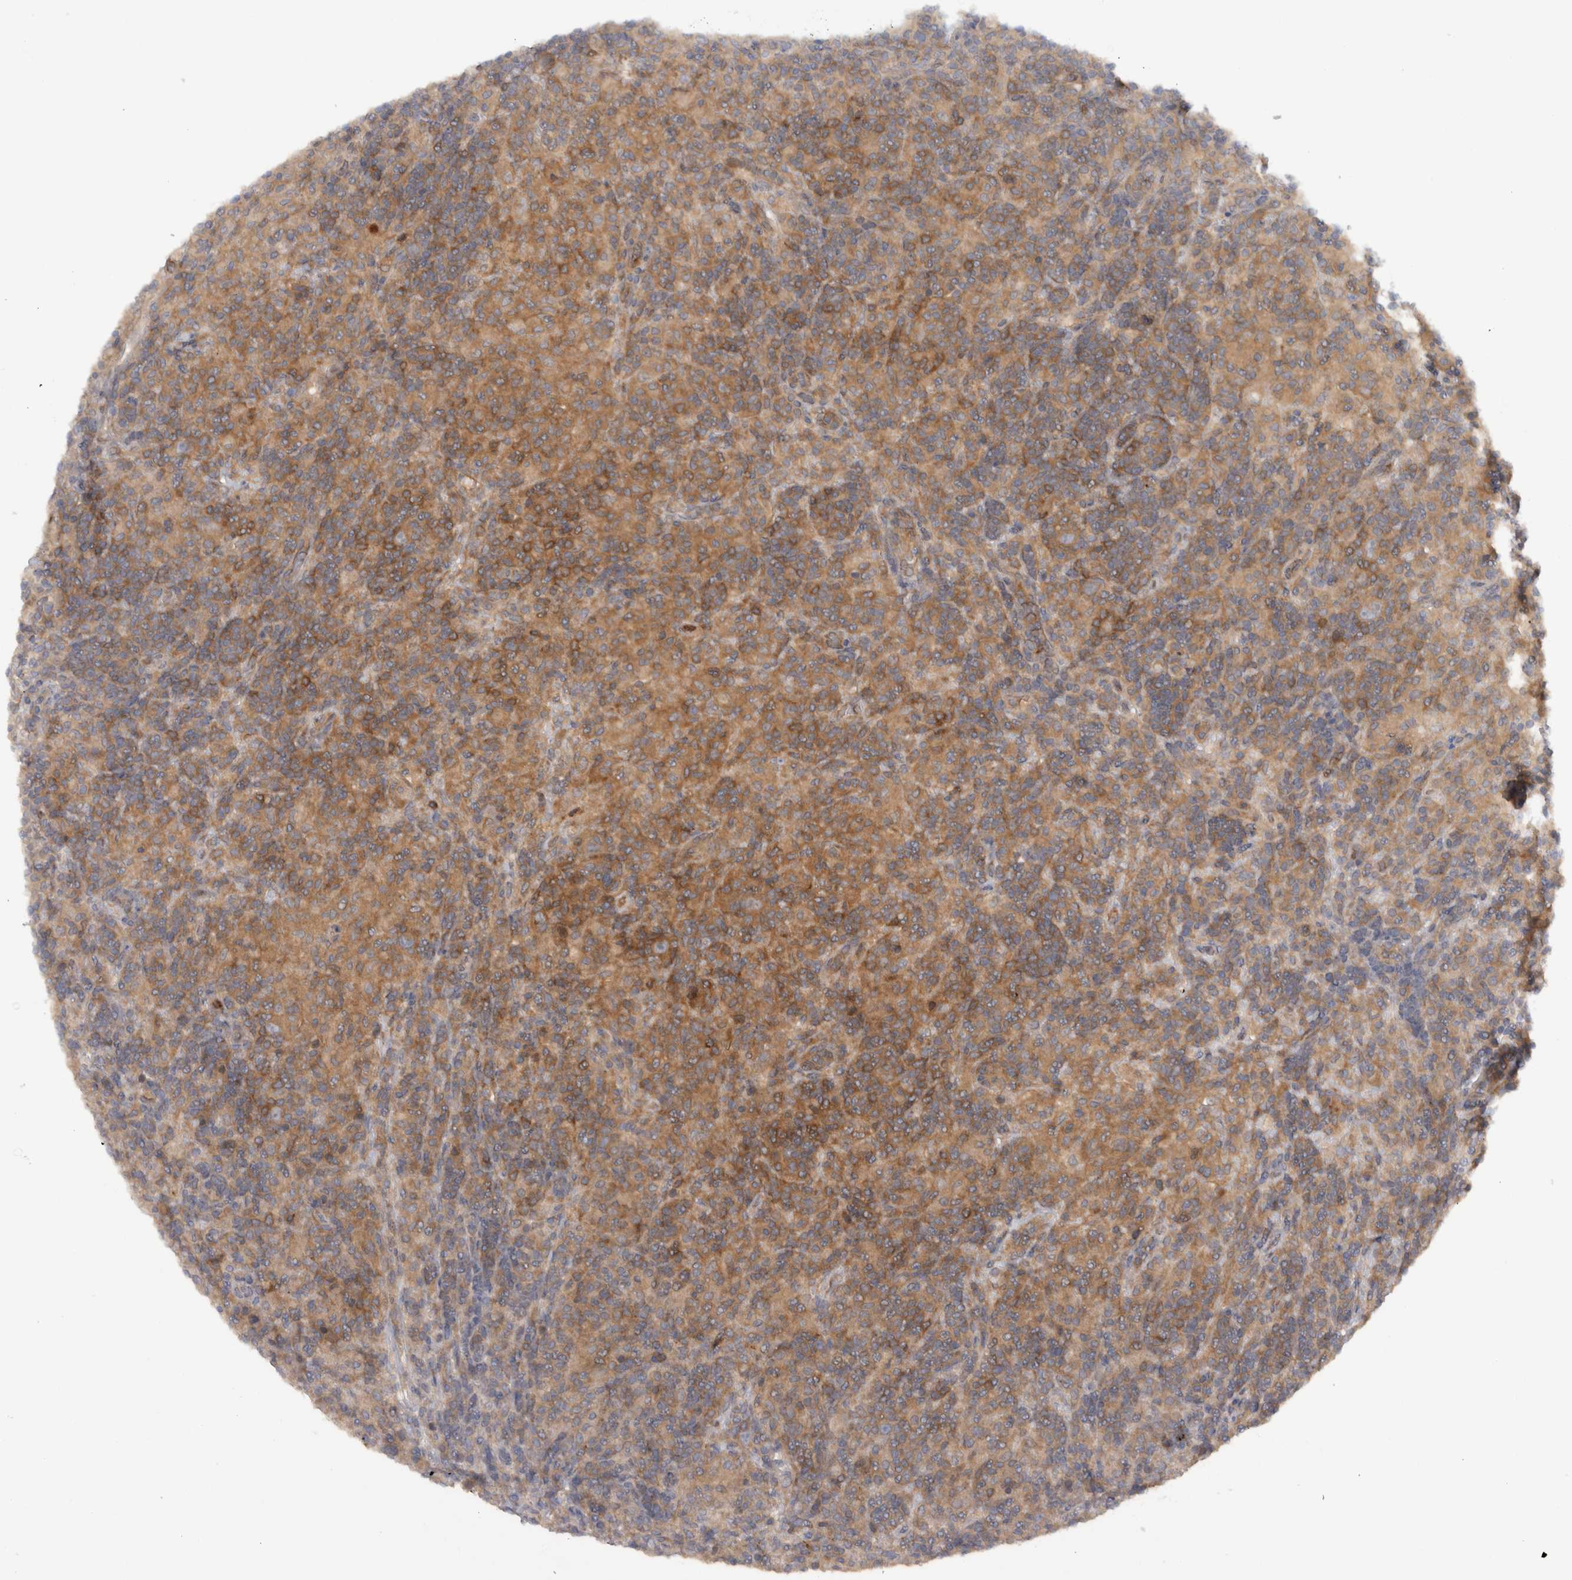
{"staining": {"intensity": "moderate", "quantity": ">75%", "location": "cytoplasmic/membranous"}, "tissue": "lymphoma", "cell_type": "Tumor cells", "image_type": "cancer", "snomed": [{"axis": "morphology", "description": "Hodgkin's disease, NOS"}, {"axis": "topography", "description": "Lymph node"}], "caption": "A photomicrograph of human lymphoma stained for a protein reveals moderate cytoplasmic/membranous brown staining in tumor cells. Nuclei are stained in blue.", "gene": "VEPH1", "patient": {"sex": "male", "age": 70}}